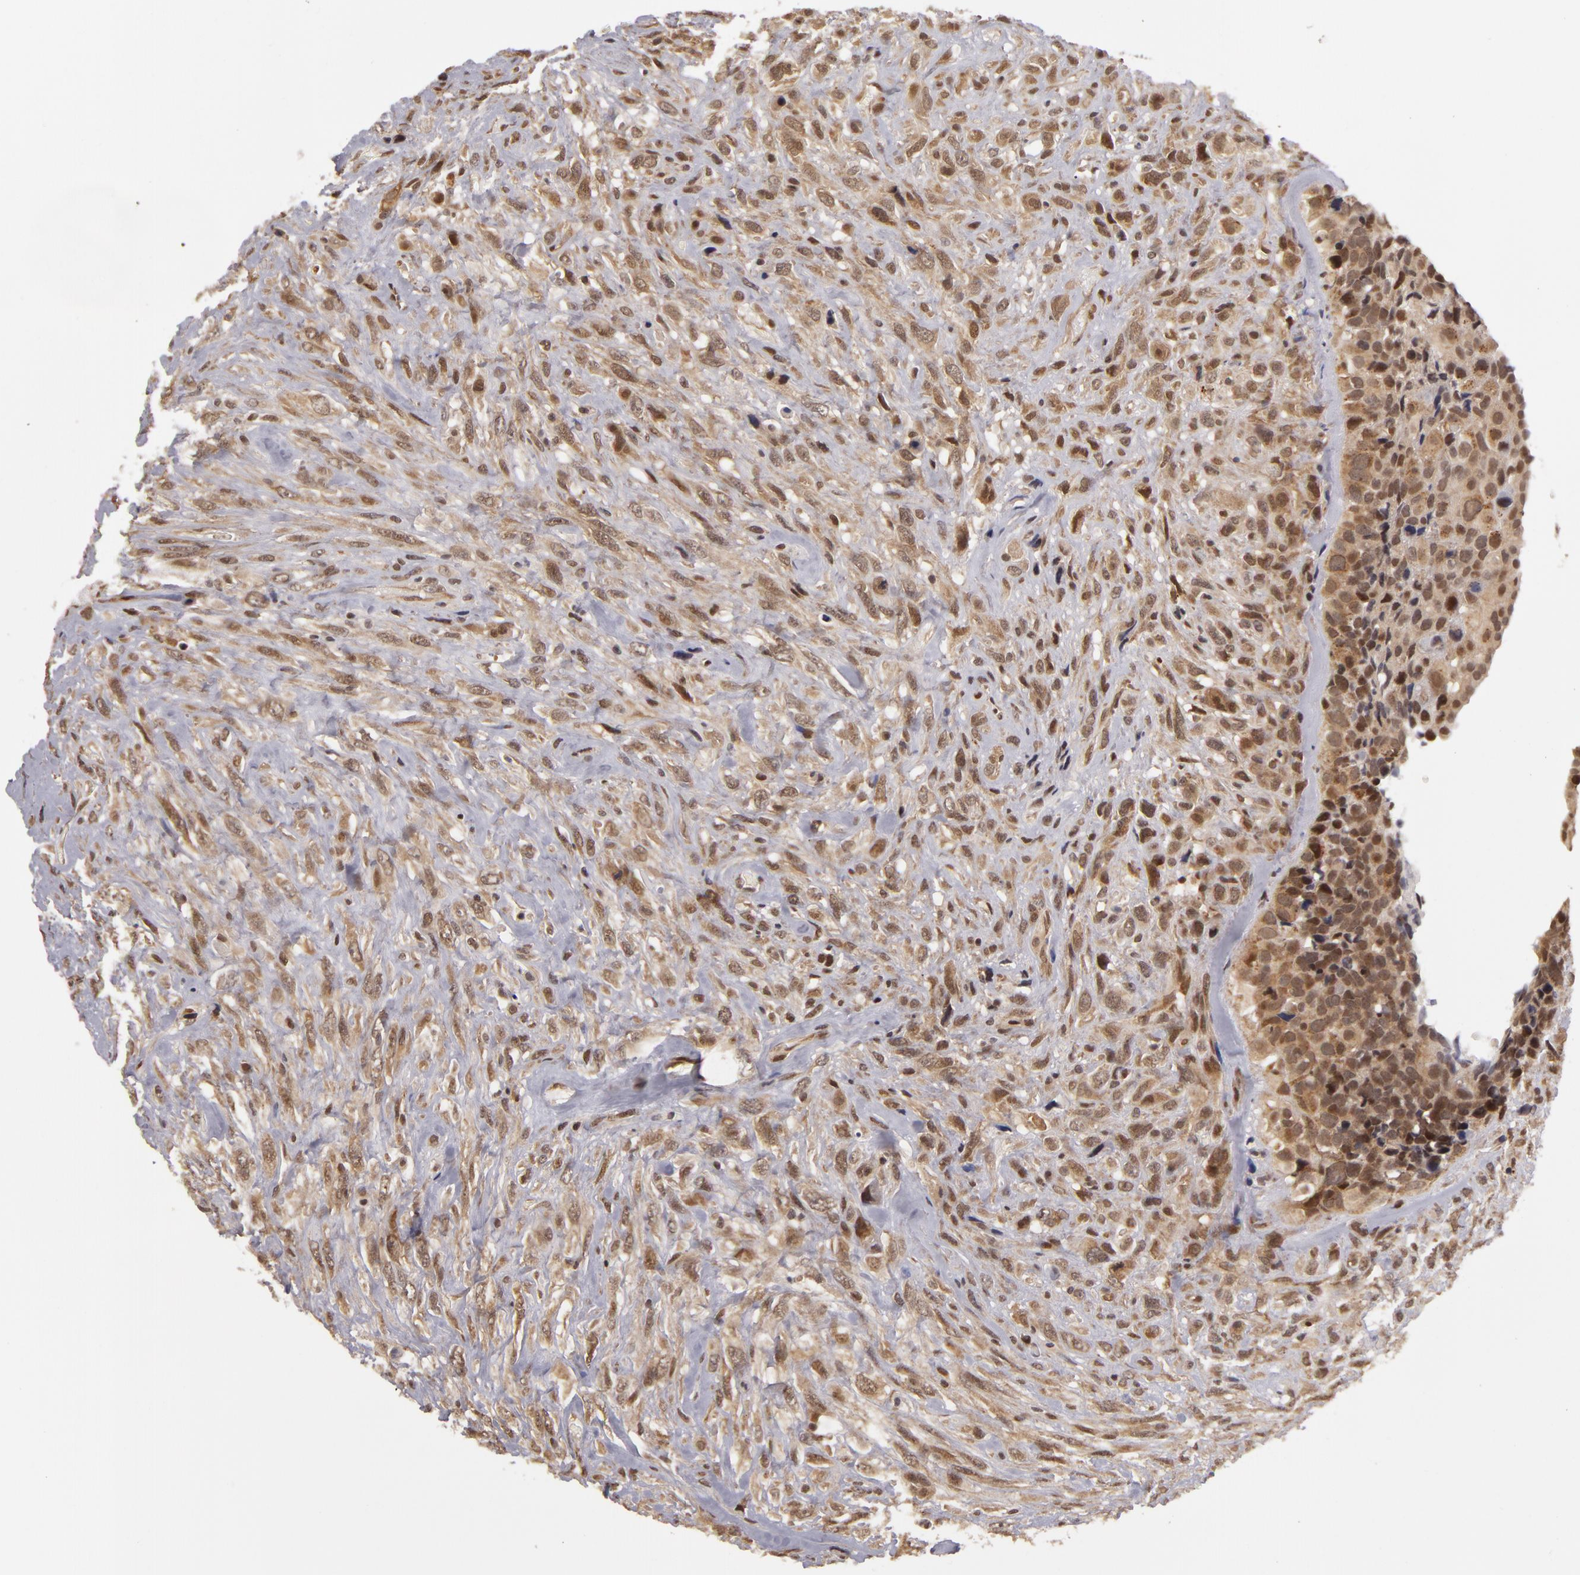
{"staining": {"intensity": "moderate", "quantity": ">75%", "location": "nuclear"}, "tissue": "breast cancer", "cell_type": "Tumor cells", "image_type": "cancer", "snomed": [{"axis": "morphology", "description": "Neoplasm, malignant, NOS"}, {"axis": "topography", "description": "Breast"}], "caption": "A medium amount of moderate nuclear staining is identified in approximately >75% of tumor cells in breast neoplasm (malignant) tissue.", "gene": "ZNF133", "patient": {"sex": "female", "age": 50}}